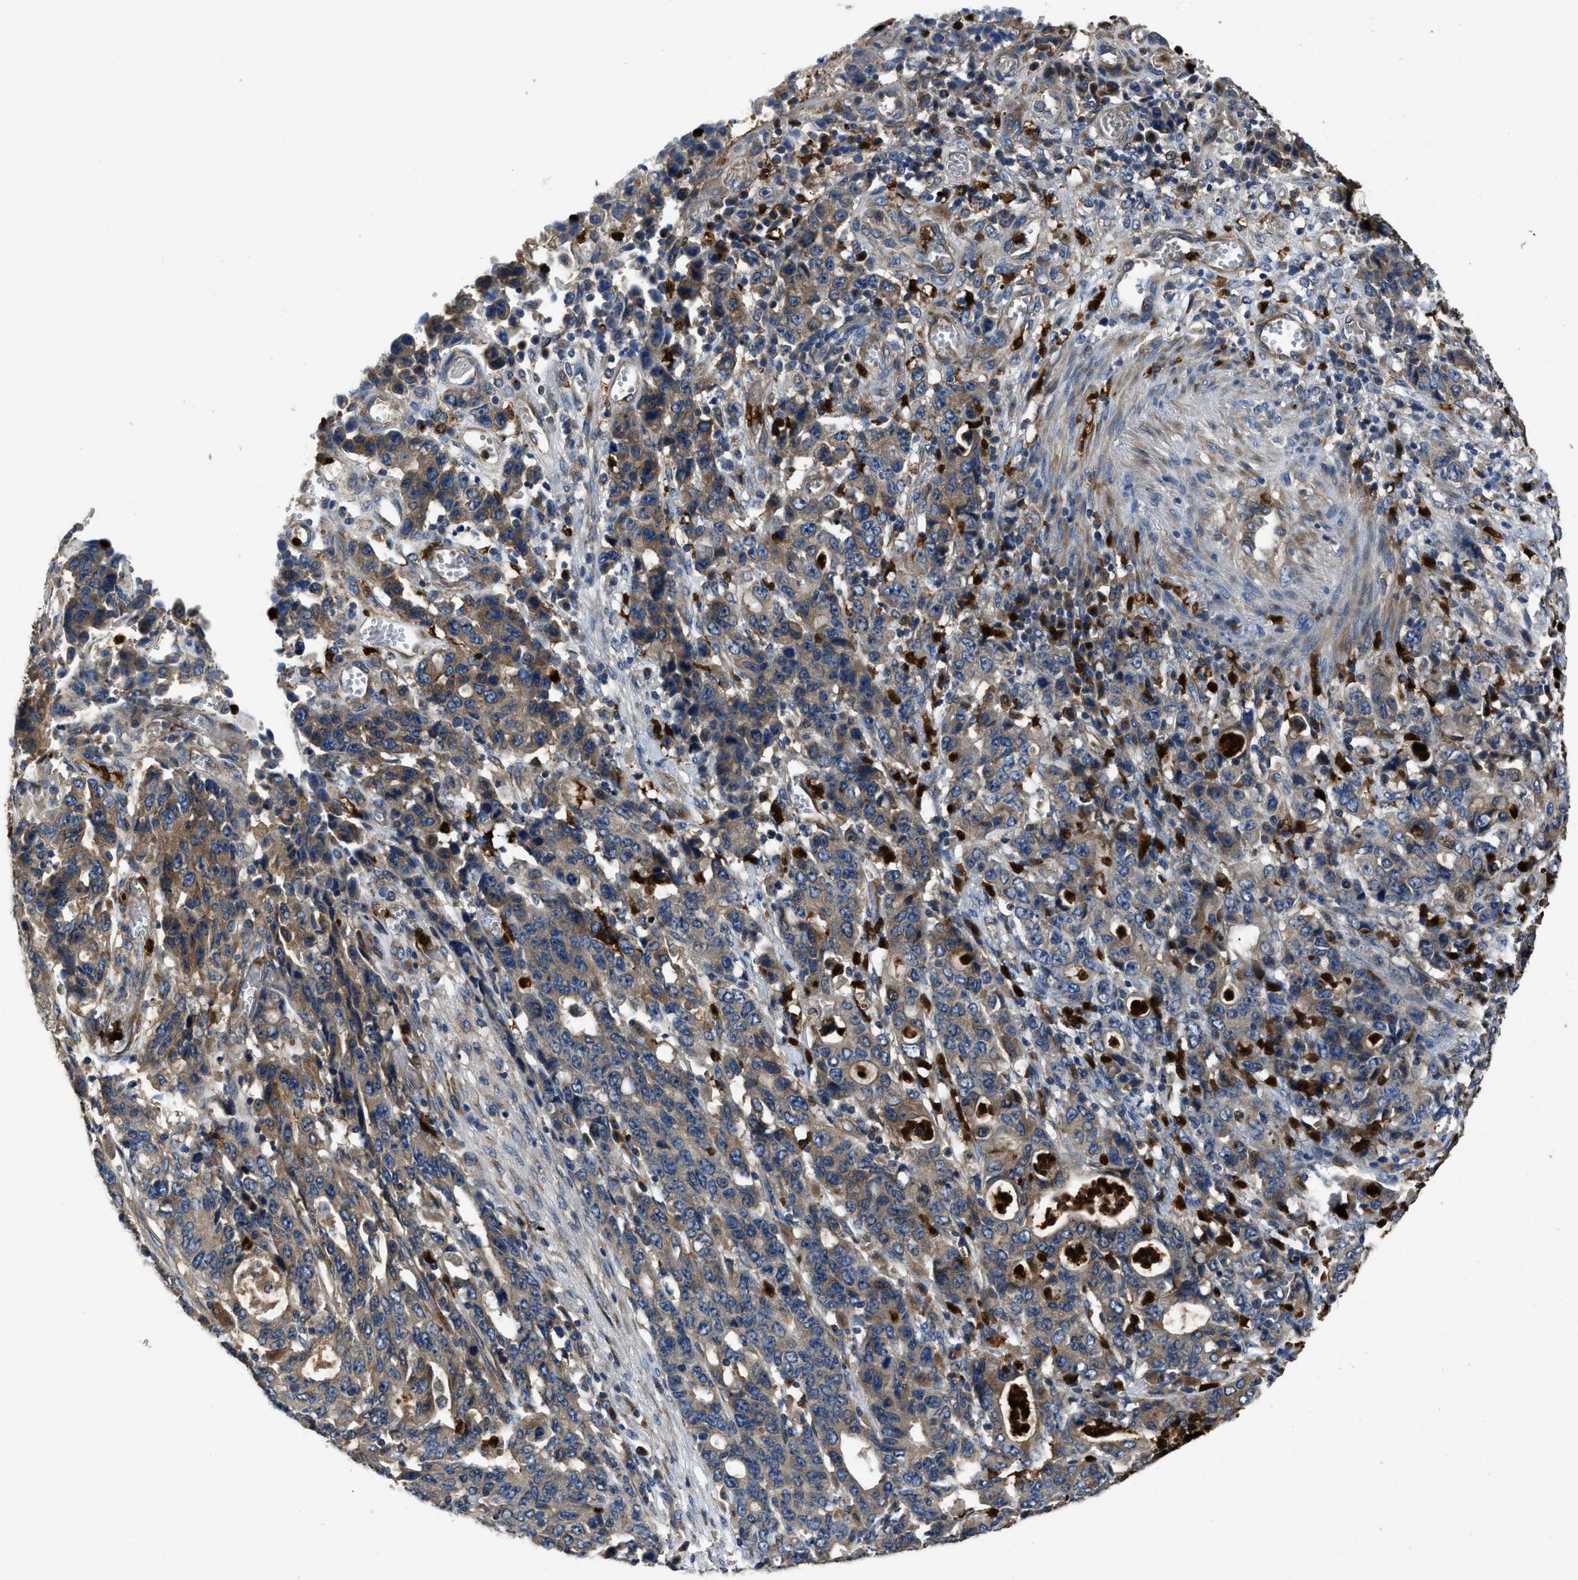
{"staining": {"intensity": "moderate", "quantity": ">75%", "location": "cytoplasmic/membranous"}, "tissue": "stomach cancer", "cell_type": "Tumor cells", "image_type": "cancer", "snomed": [{"axis": "morphology", "description": "Adenocarcinoma, NOS"}, {"axis": "topography", "description": "Stomach, upper"}], "caption": "Moderate cytoplasmic/membranous positivity for a protein is present in about >75% of tumor cells of stomach adenocarcinoma using immunohistochemistry (IHC).", "gene": "ANGPT1", "patient": {"sex": "male", "age": 69}}